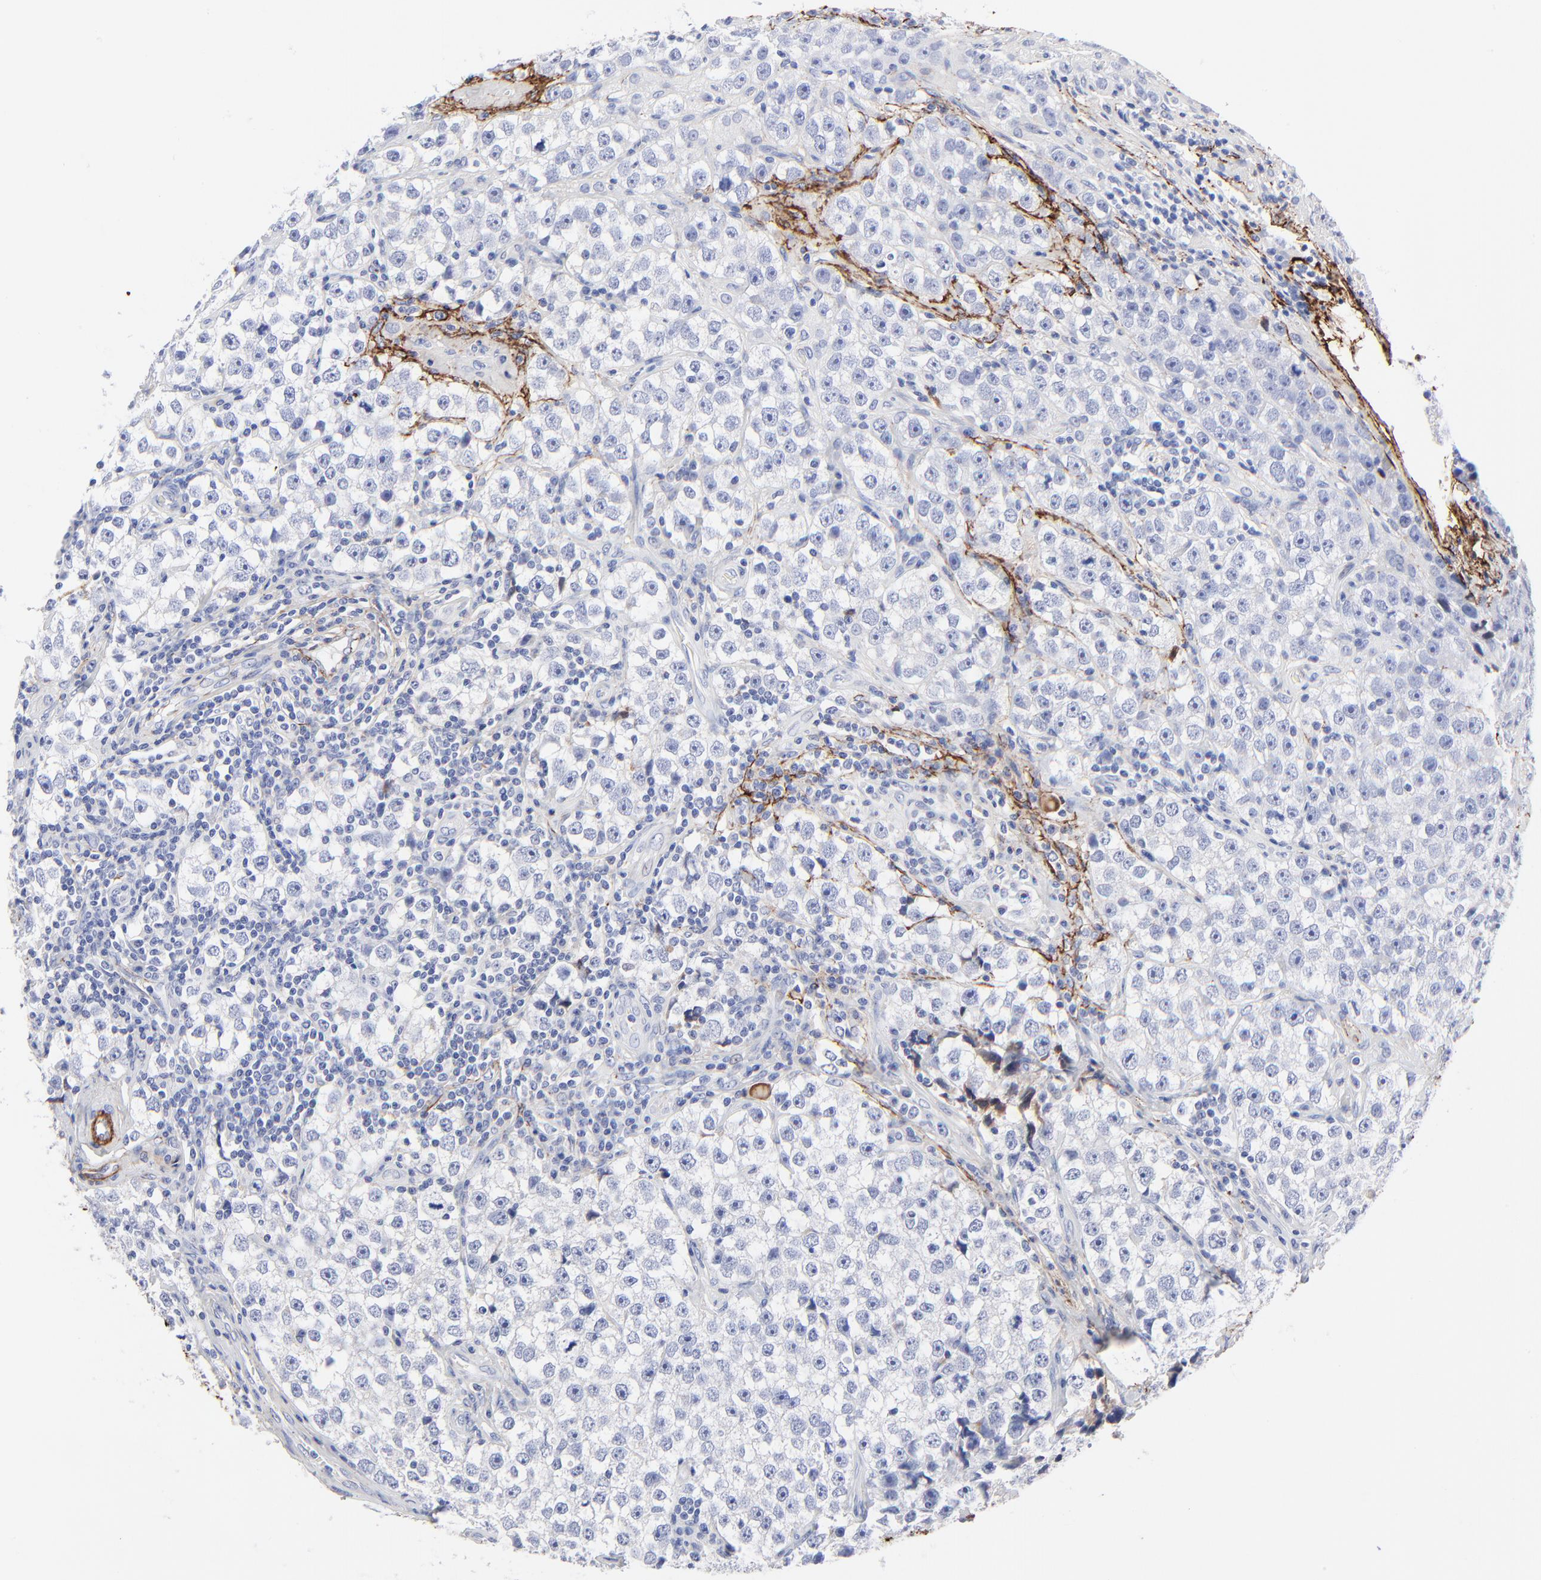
{"staining": {"intensity": "negative", "quantity": "none", "location": "none"}, "tissue": "testis cancer", "cell_type": "Tumor cells", "image_type": "cancer", "snomed": [{"axis": "morphology", "description": "Seminoma, NOS"}, {"axis": "topography", "description": "Testis"}], "caption": "The immunohistochemistry (IHC) micrograph has no significant staining in tumor cells of testis cancer (seminoma) tissue. (Brightfield microscopy of DAB immunohistochemistry (IHC) at high magnification).", "gene": "FBLN2", "patient": {"sex": "male", "age": 32}}